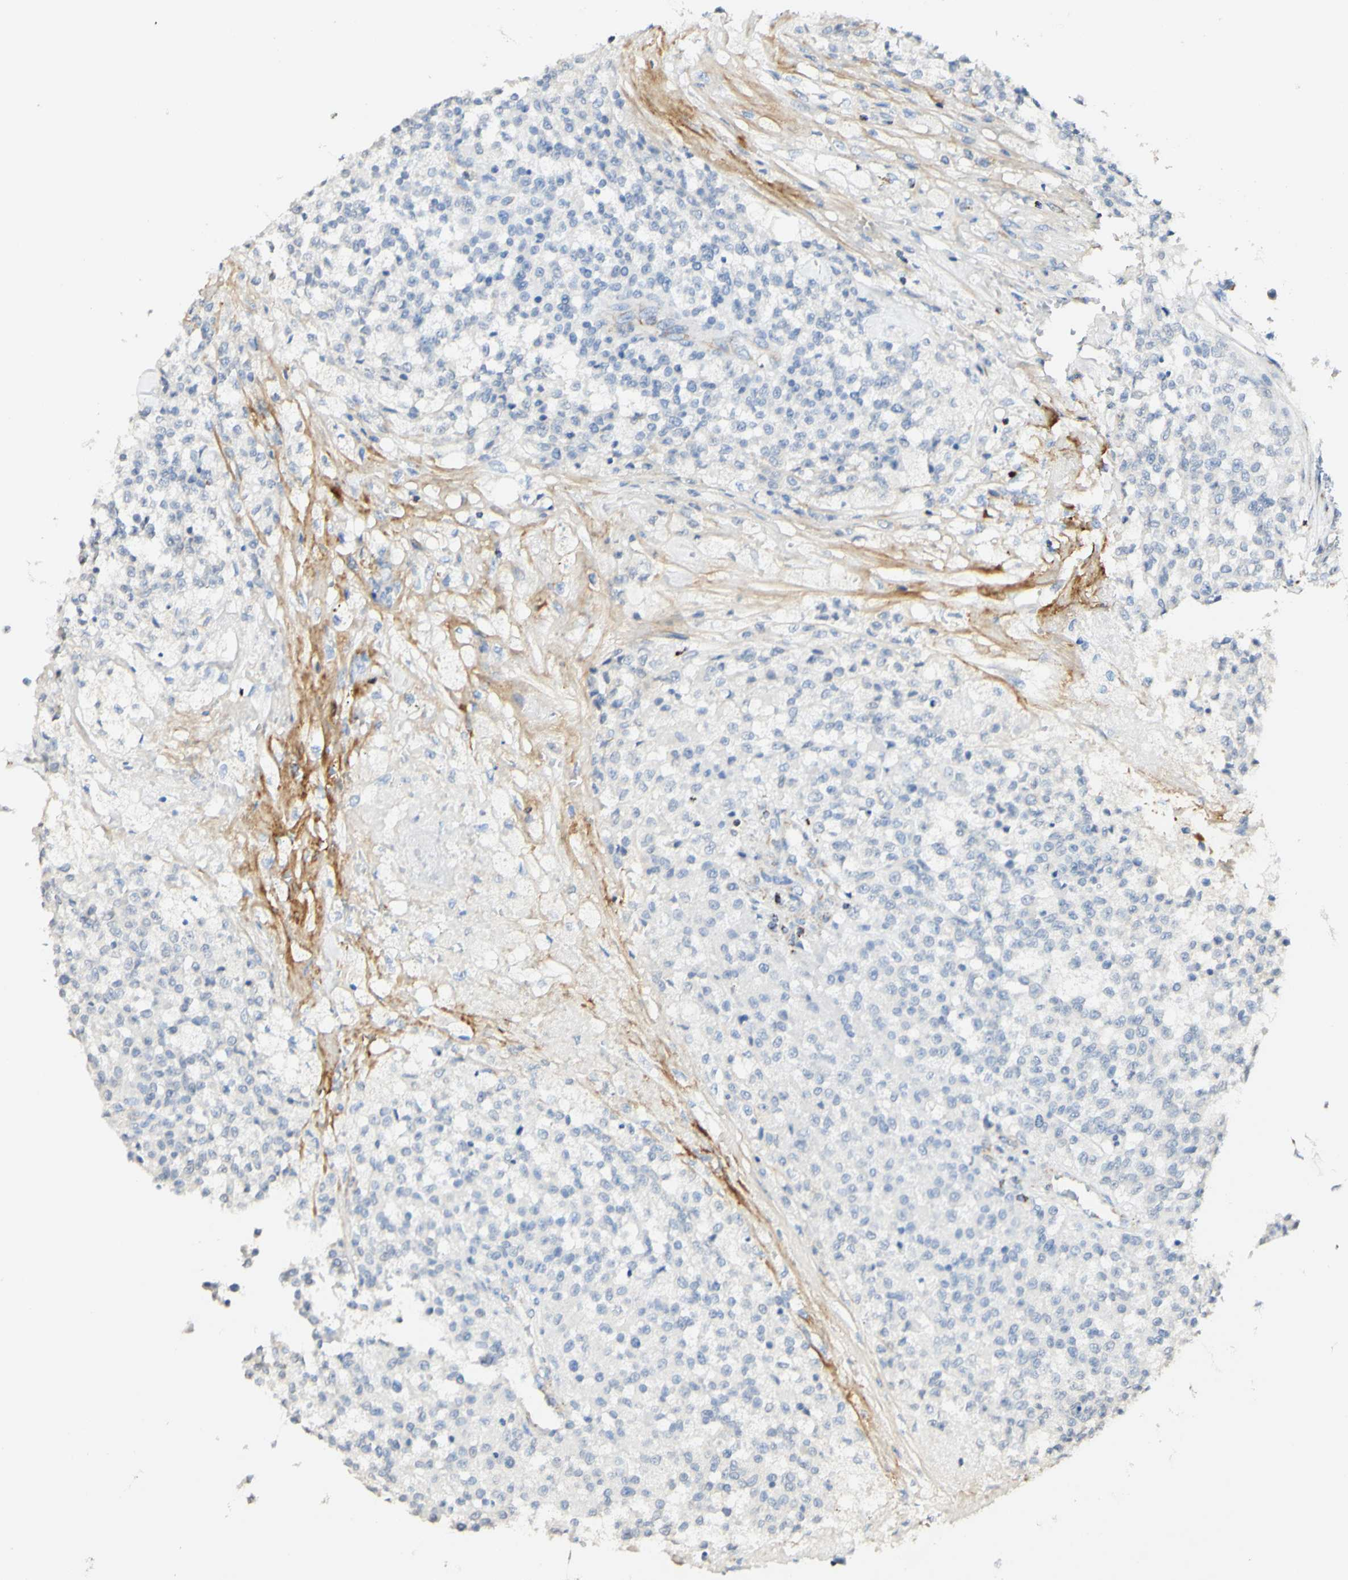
{"staining": {"intensity": "negative", "quantity": "none", "location": "none"}, "tissue": "testis cancer", "cell_type": "Tumor cells", "image_type": "cancer", "snomed": [{"axis": "morphology", "description": "Seminoma, NOS"}, {"axis": "topography", "description": "Testis"}], "caption": "Immunohistochemical staining of testis cancer shows no significant positivity in tumor cells.", "gene": "OXCT1", "patient": {"sex": "male", "age": 59}}